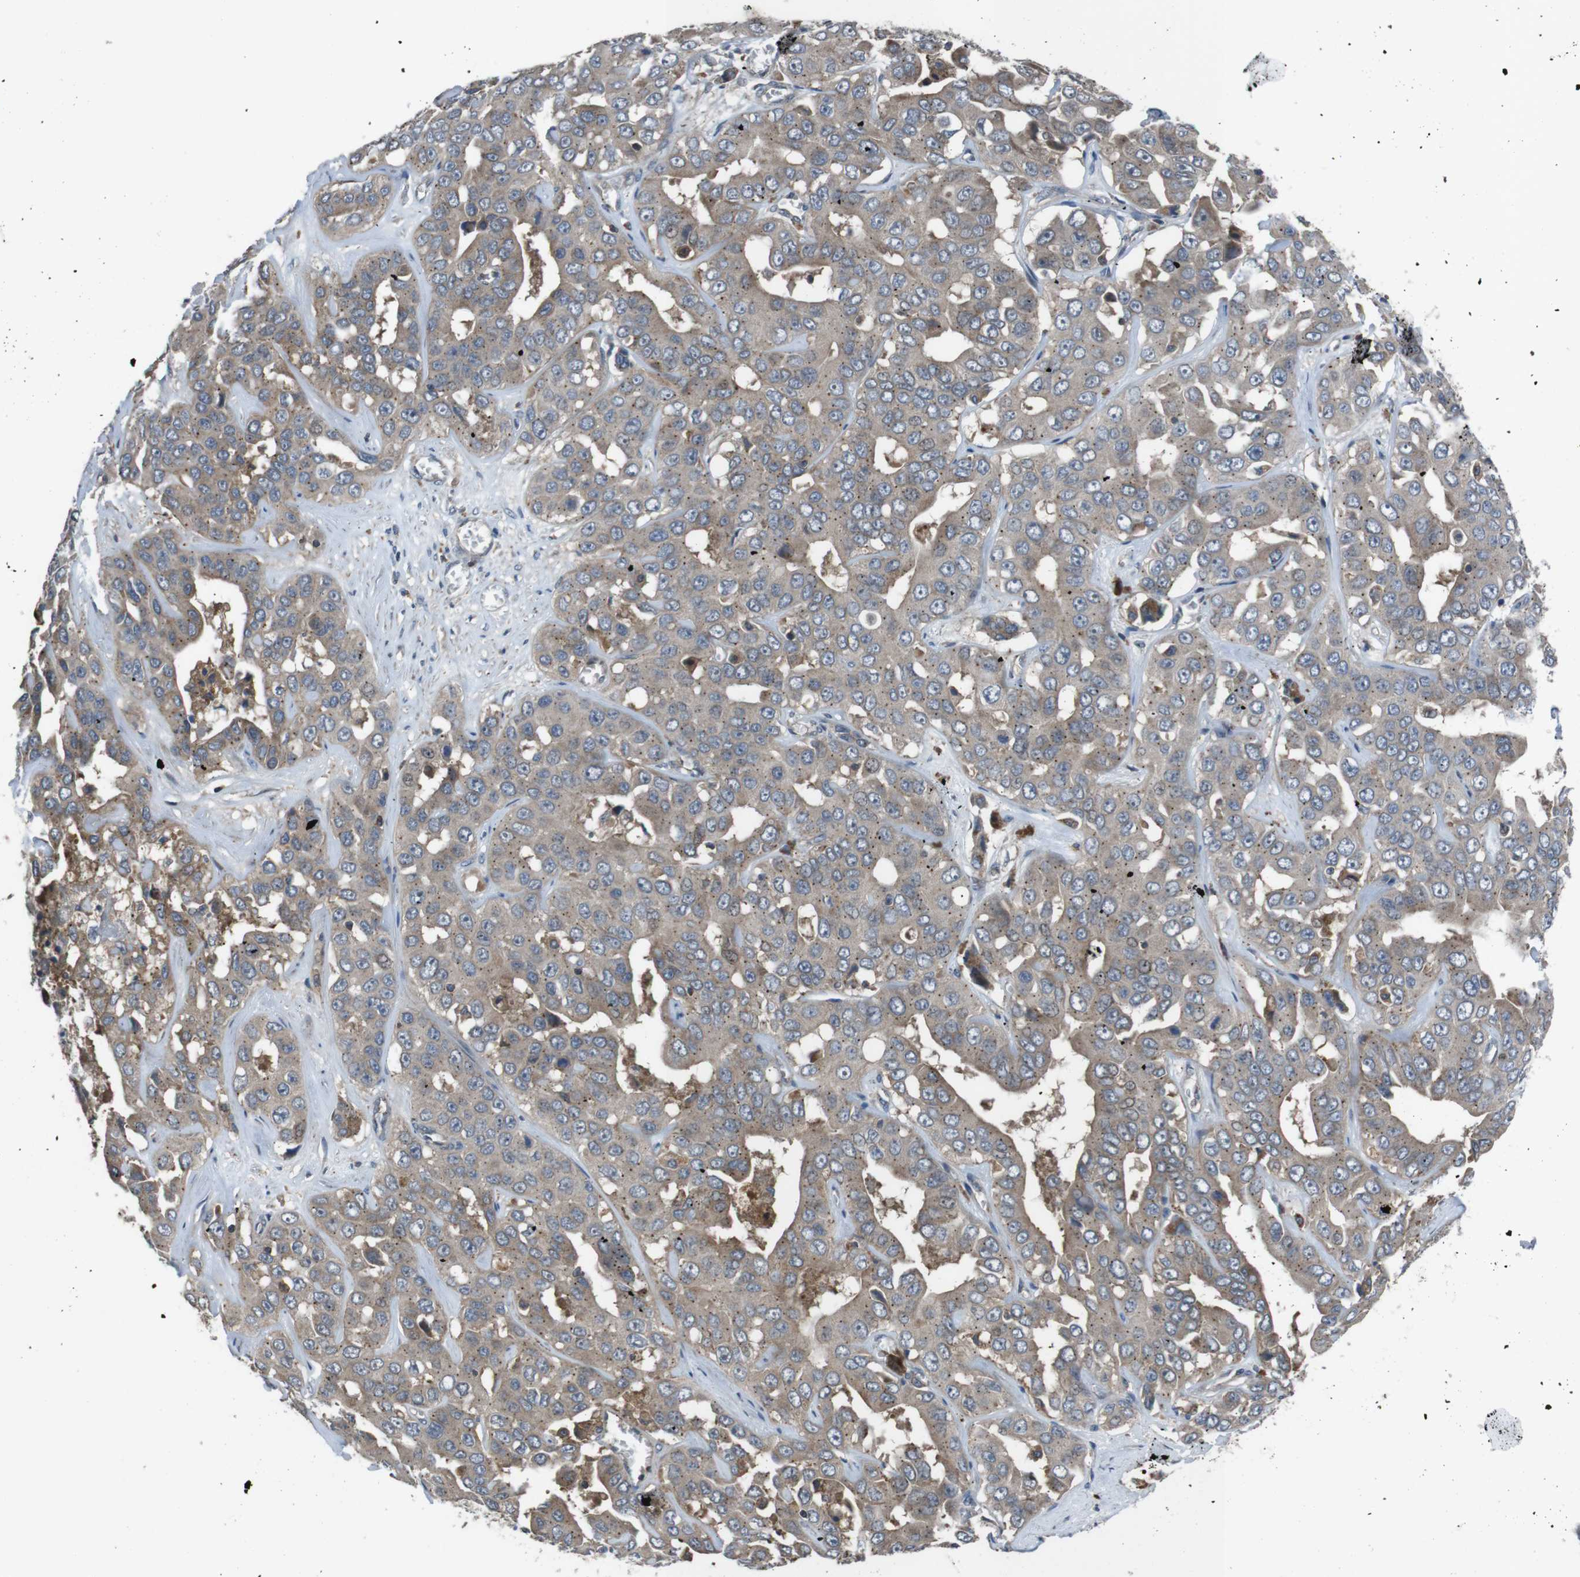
{"staining": {"intensity": "moderate", "quantity": ">75%", "location": "cytoplasmic/membranous"}, "tissue": "liver cancer", "cell_type": "Tumor cells", "image_type": "cancer", "snomed": [{"axis": "morphology", "description": "Cholangiocarcinoma"}, {"axis": "topography", "description": "Liver"}], "caption": "The photomicrograph exhibits staining of liver cancer, revealing moderate cytoplasmic/membranous protein positivity (brown color) within tumor cells.", "gene": "SLC22A23", "patient": {"sex": "female", "age": 52}}